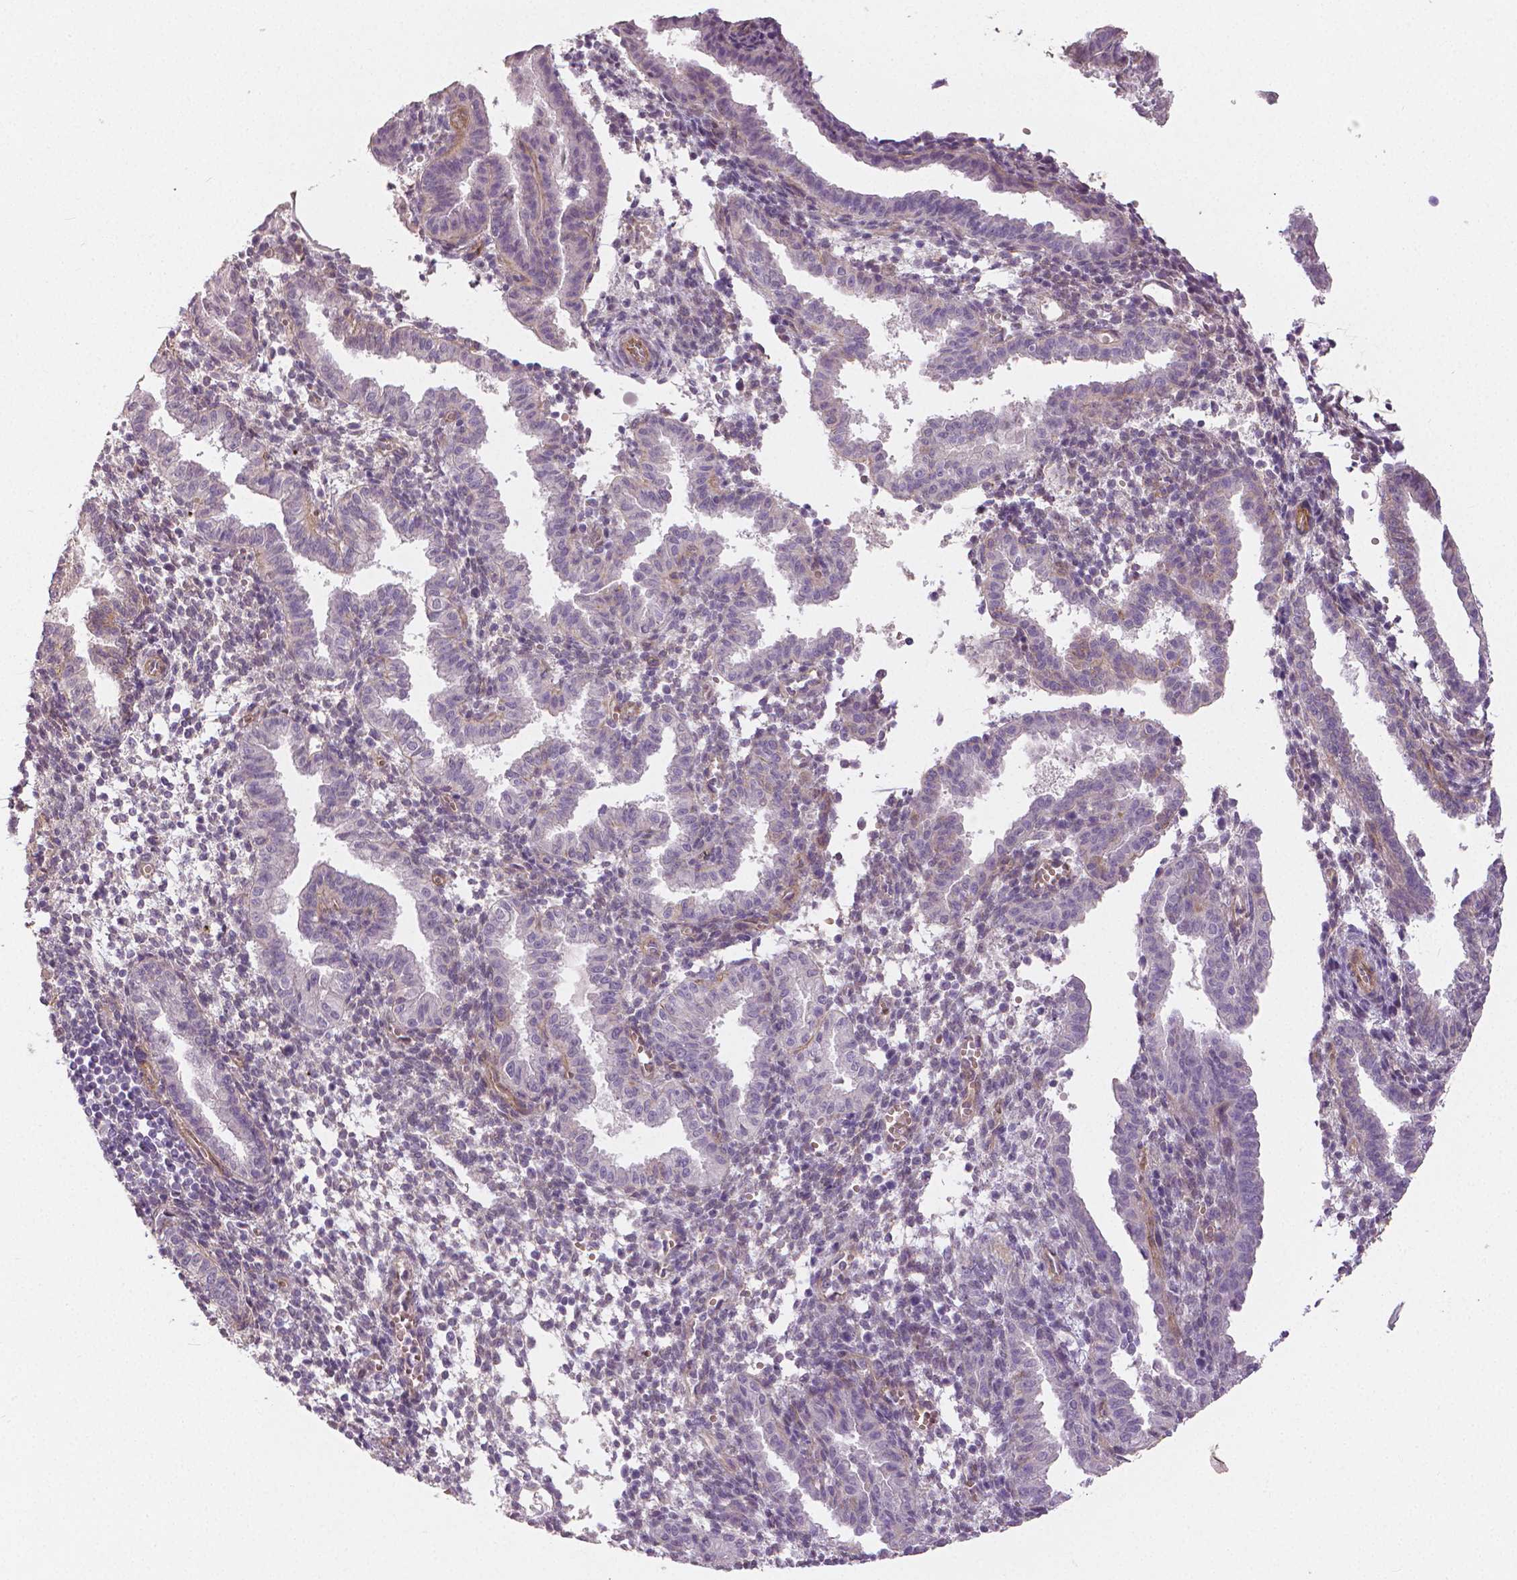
{"staining": {"intensity": "negative", "quantity": "none", "location": "none"}, "tissue": "endometrium", "cell_type": "Cells in endometrial stroma", "image_type": "normal", "snomed": [{"axis": "morphology", "description": "Normal tissue, NOS"}, {"axis": "topography", "description": "Endometrium"}], "caption": "IHC photomicrograph of benign endometrium: endometrium stained with DAB (3,3'-diaminobenzidine) shows no significant protein staining in cells in endometrial stroma.", "gene": "FLT1", "patient": {"sex": "female", "age": 37}}